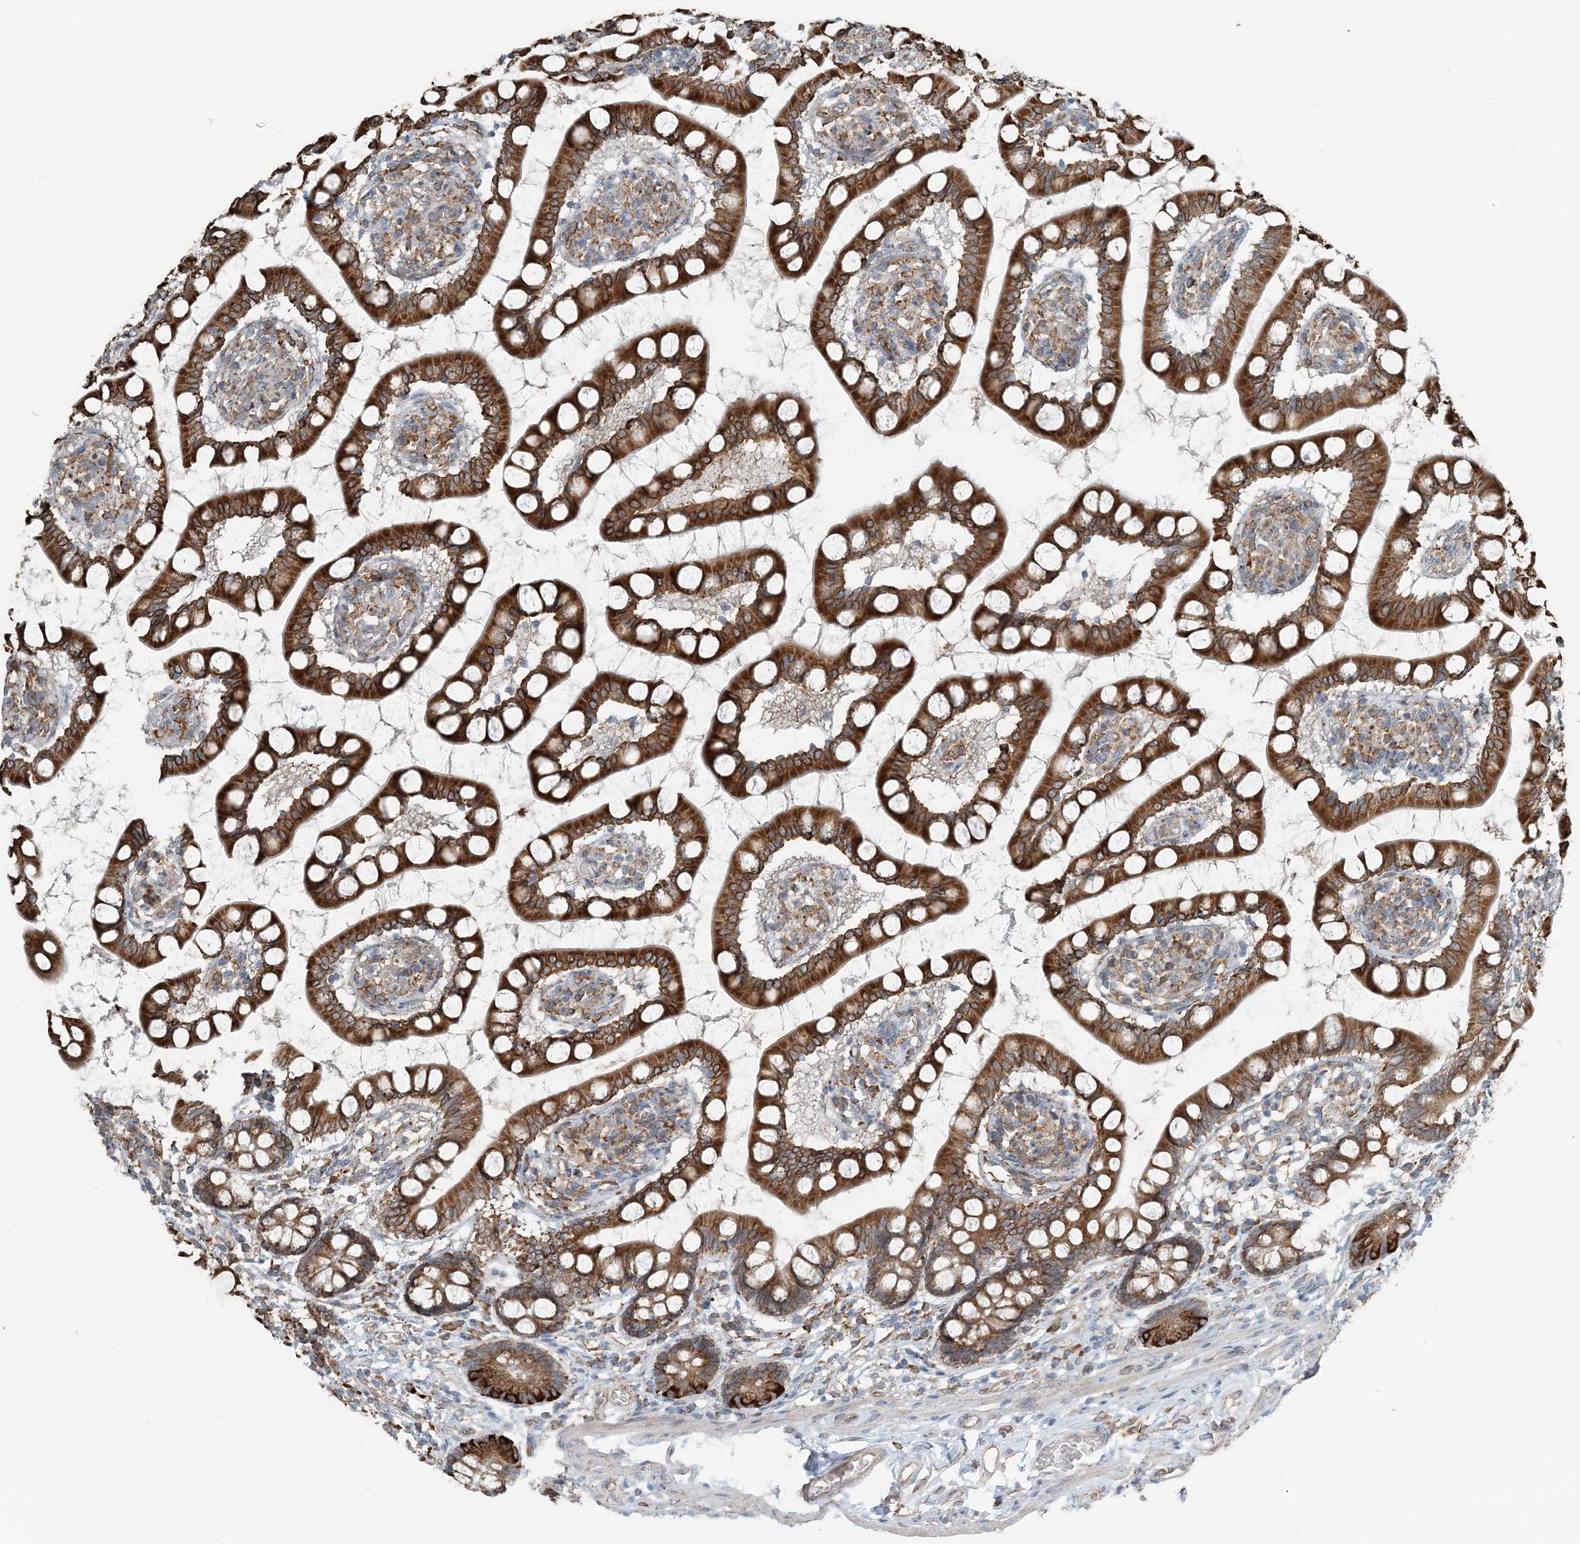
{"staining": {"intensity": "strong", "quantity": ">75%", "location": "cytoplasmic/membranous"}, "tissue": "small intestine", "cell_type": "Glandular cells", "image_type": "normal", "snomed": [{"axis": "morphology", "description": "Normal tissue, NOS"}, {"axis": "topography", "description": "Small intestine"}], "caption": "There is high levels of strong cytoplasmic/membranous expression in glandular cells of unremarkable small intestine, as demonstrated by immunohistochemical staining (brown color).", "gene": "CERKL", "patient": {"sex": "male", "age": 52}}